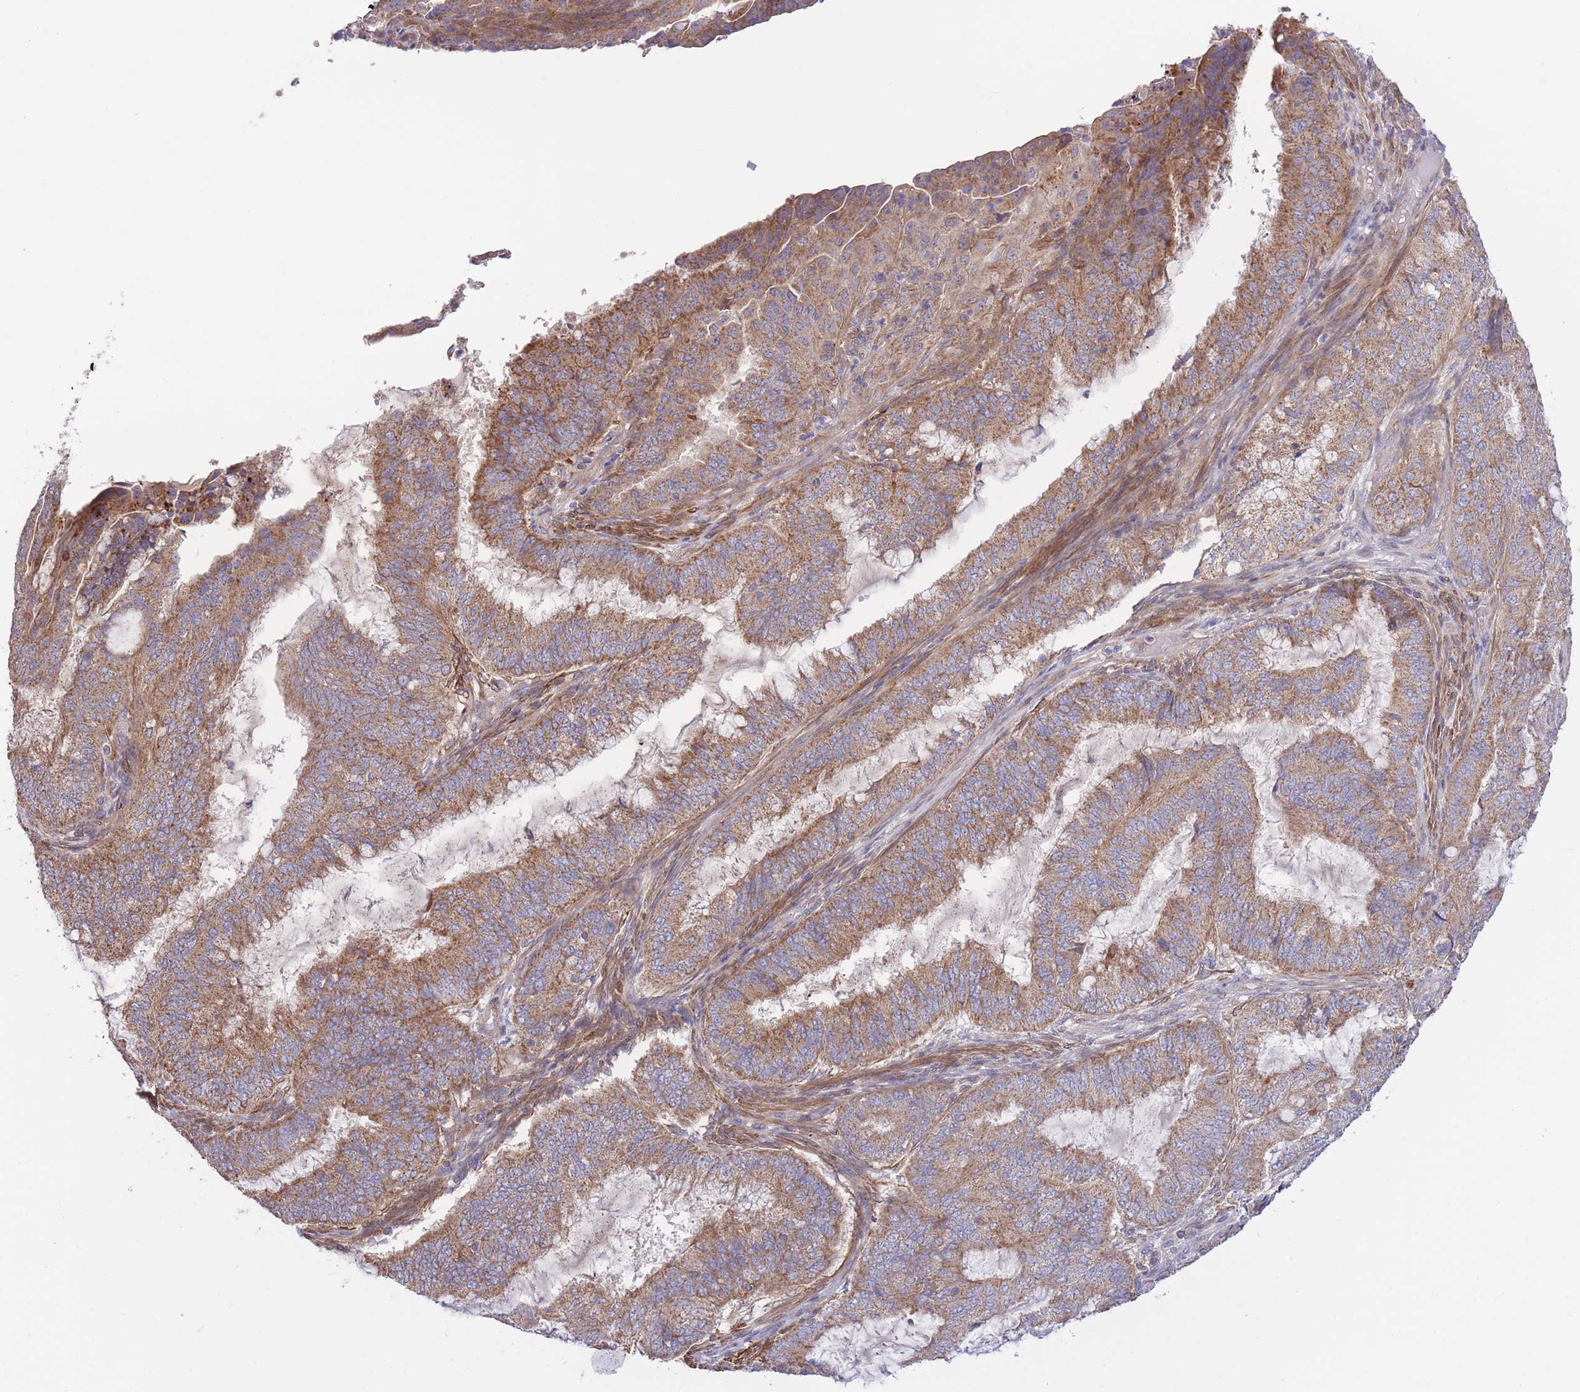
{"staining": {"intensity": "moderate", "quantity": ">75%", "location": "cytoplasmic/membranous"}, "tissue": "endometrial cancer", "cell_type": "Tumor cells", "image_type": "cancer", "snomed": [{"axis": "morphology", "description": "Adenocarcinoma, NOS"}, {"axis": "topography", "description": "Endometrium"}], "caption": "The image shows a brown stain indicating the presence of a protein in the cytoplasmic/membranous of tumor cells in endometrial cancer (adenocarcinoma). Nuclei are stained in blue.", "gene": "ATP13A2", "patient": {"sex": "female", "age": 51}}